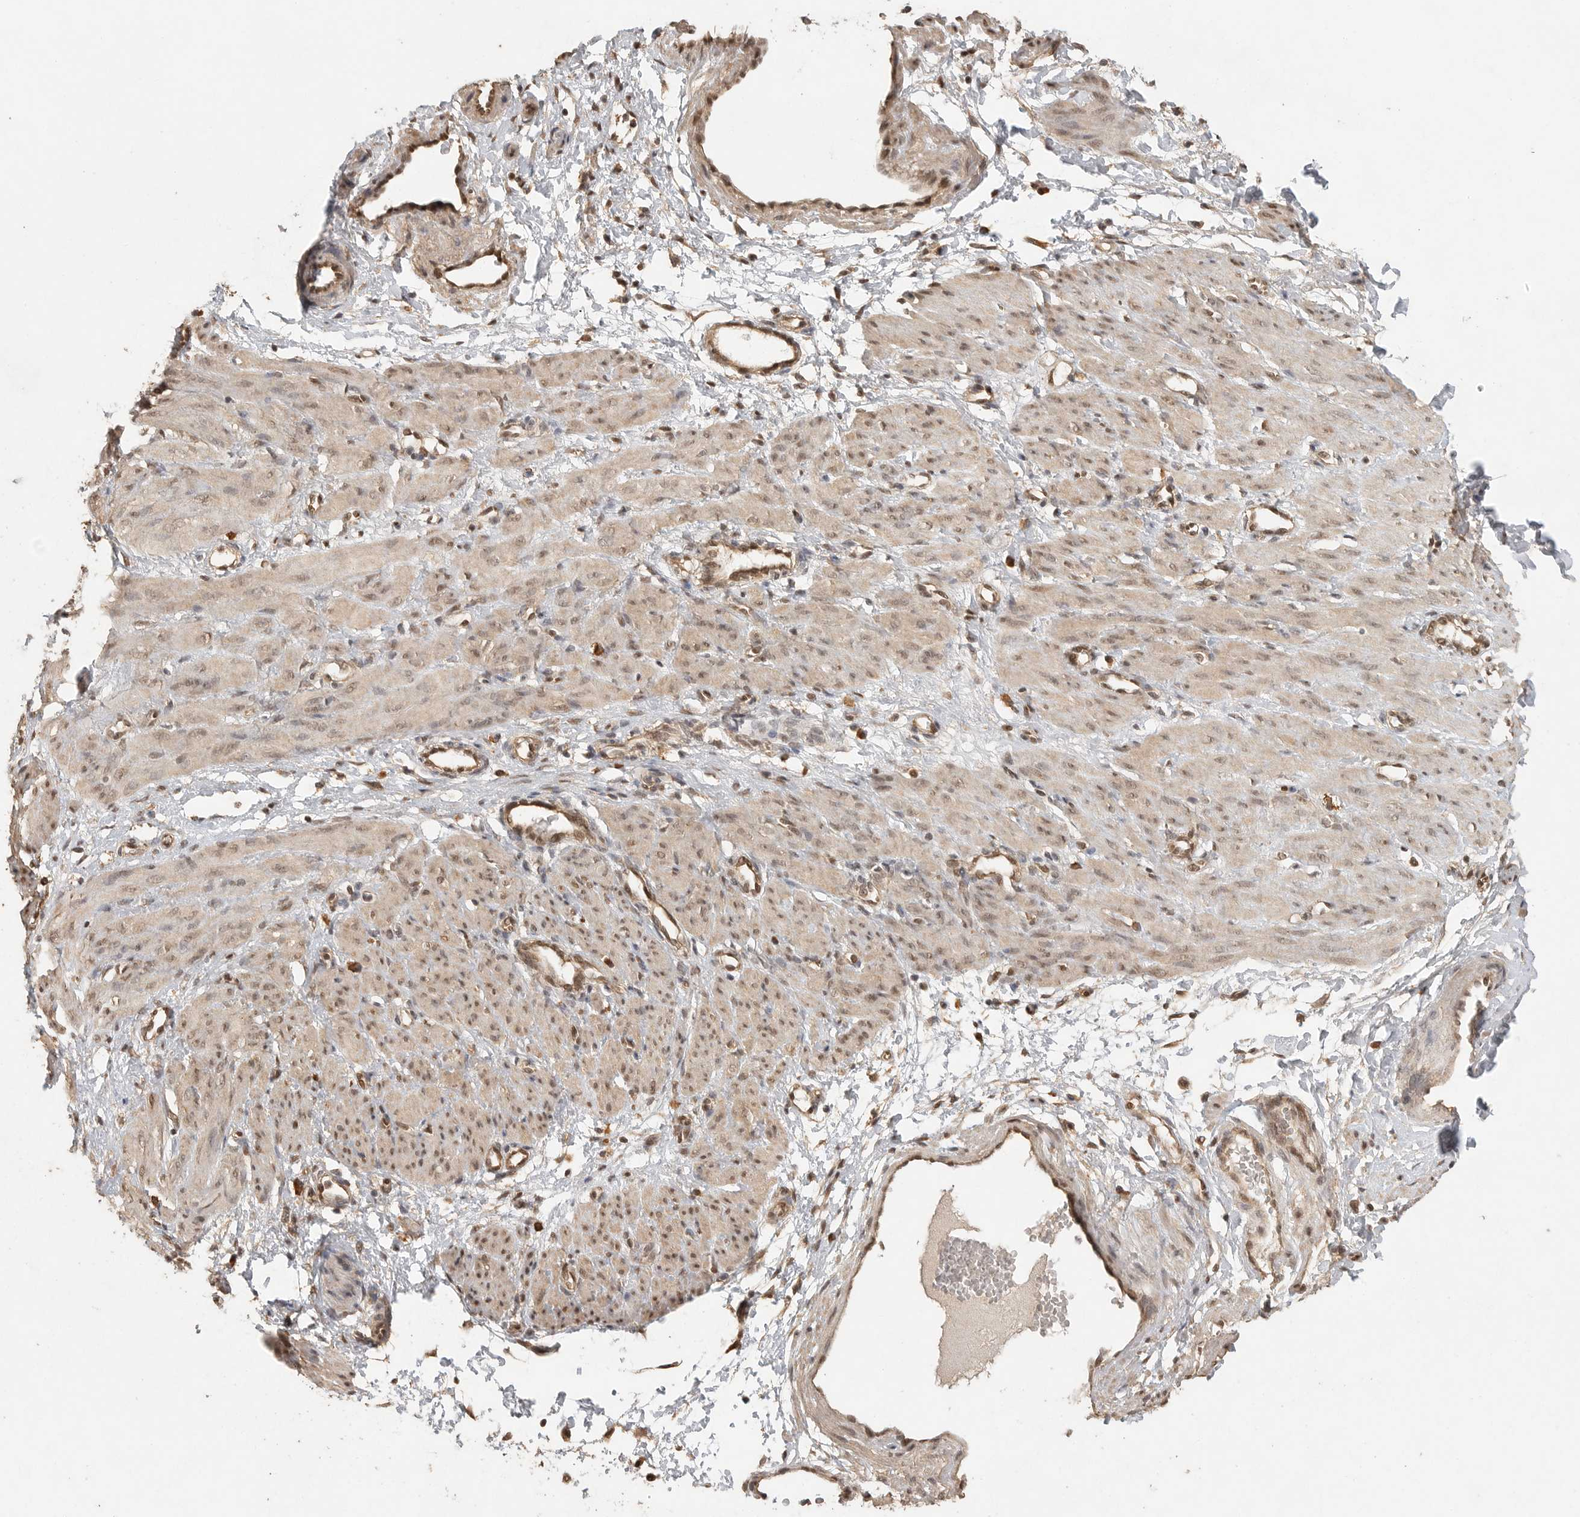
{"staining": {"intensity": "weak", "quantity": ">75%", "location": "cytoplasmic/membranous,nuclear"}, "tissue": "smooth muscle", "cell_type": "Smooth muscle cells", "image_type": "normal", "snomed": [{"axis": "morphology", "description": "Normal tissue, NOS"}, {"axis": "topography", "description": "Endometrium"}], "caption": "An IHC image of unremarkable tissue is shown. Protein staining in brown labels weak cytoplasmic/membranous,nuclear positivity in smooth muscle within smooth muscle cells.", "gene": "DFFA", "patient": {"sex": "female", "age": 33}}